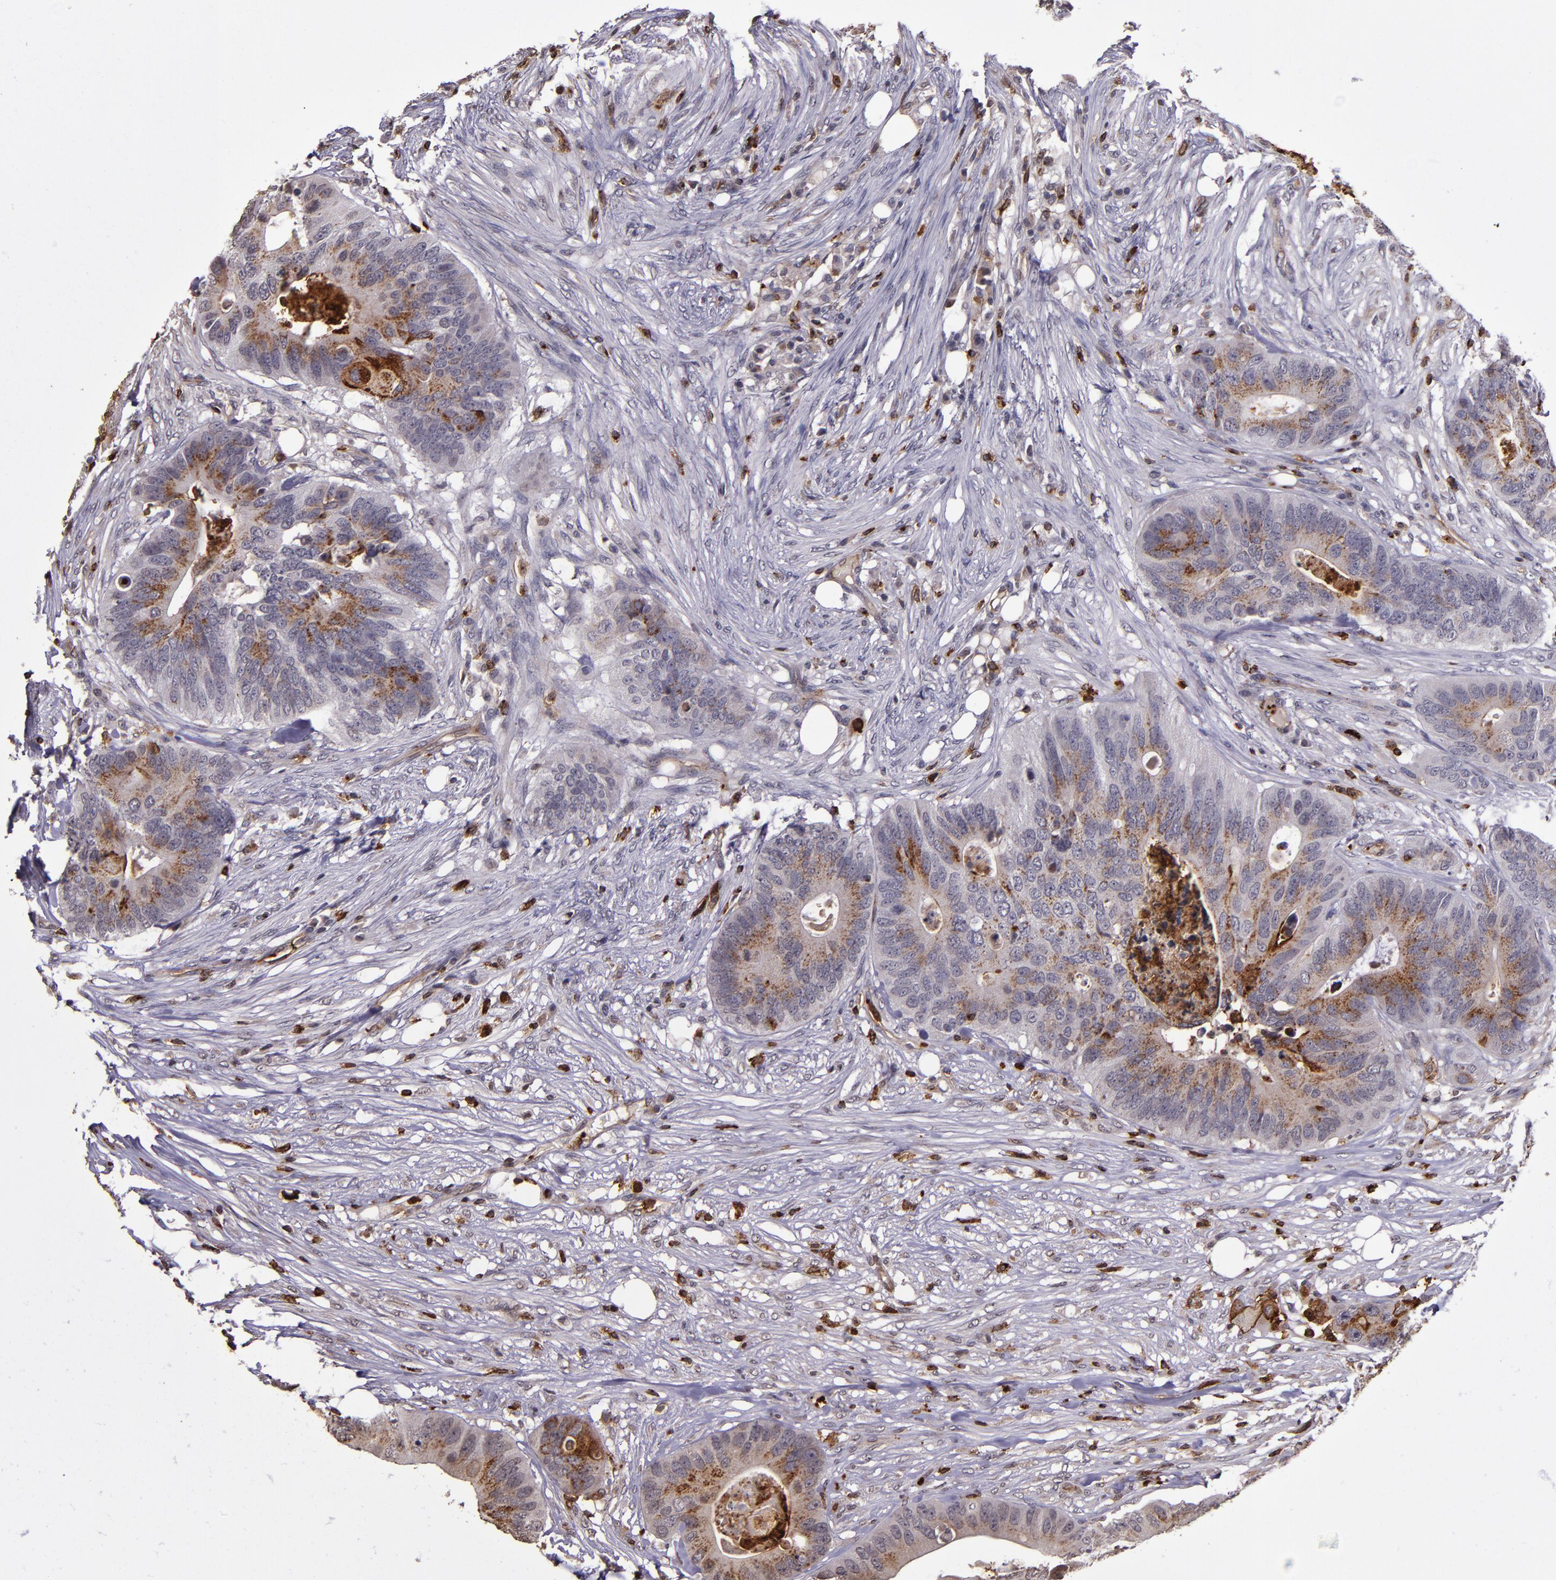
{"staining": {"intensity": "moderate", "quantity": "25%-75%", "location": "cytoplasmic/membranous"}, "tissue": "colorectal cancer", "cell_type": "Tumor cells", "image_type": "cancer", "snomed": [{"axis": "morphology", "description": "Adenocarcinoma, NOS"}, {"axis": "topography", "description": "Colon"}], "caption": "Immunohistochemistry of colorectal cancer (adenocarcinoma) reveals medium levels of moderate cytoplasmic/membranous expression in approximately 25%-75% of tumor cells. (DAB (3,3'-diaminobenzidine) = brown stain, brightfield microscopy at high magnification).", "gene": "SLC2A3", "patient": {"sex": "male", "age": 71}}